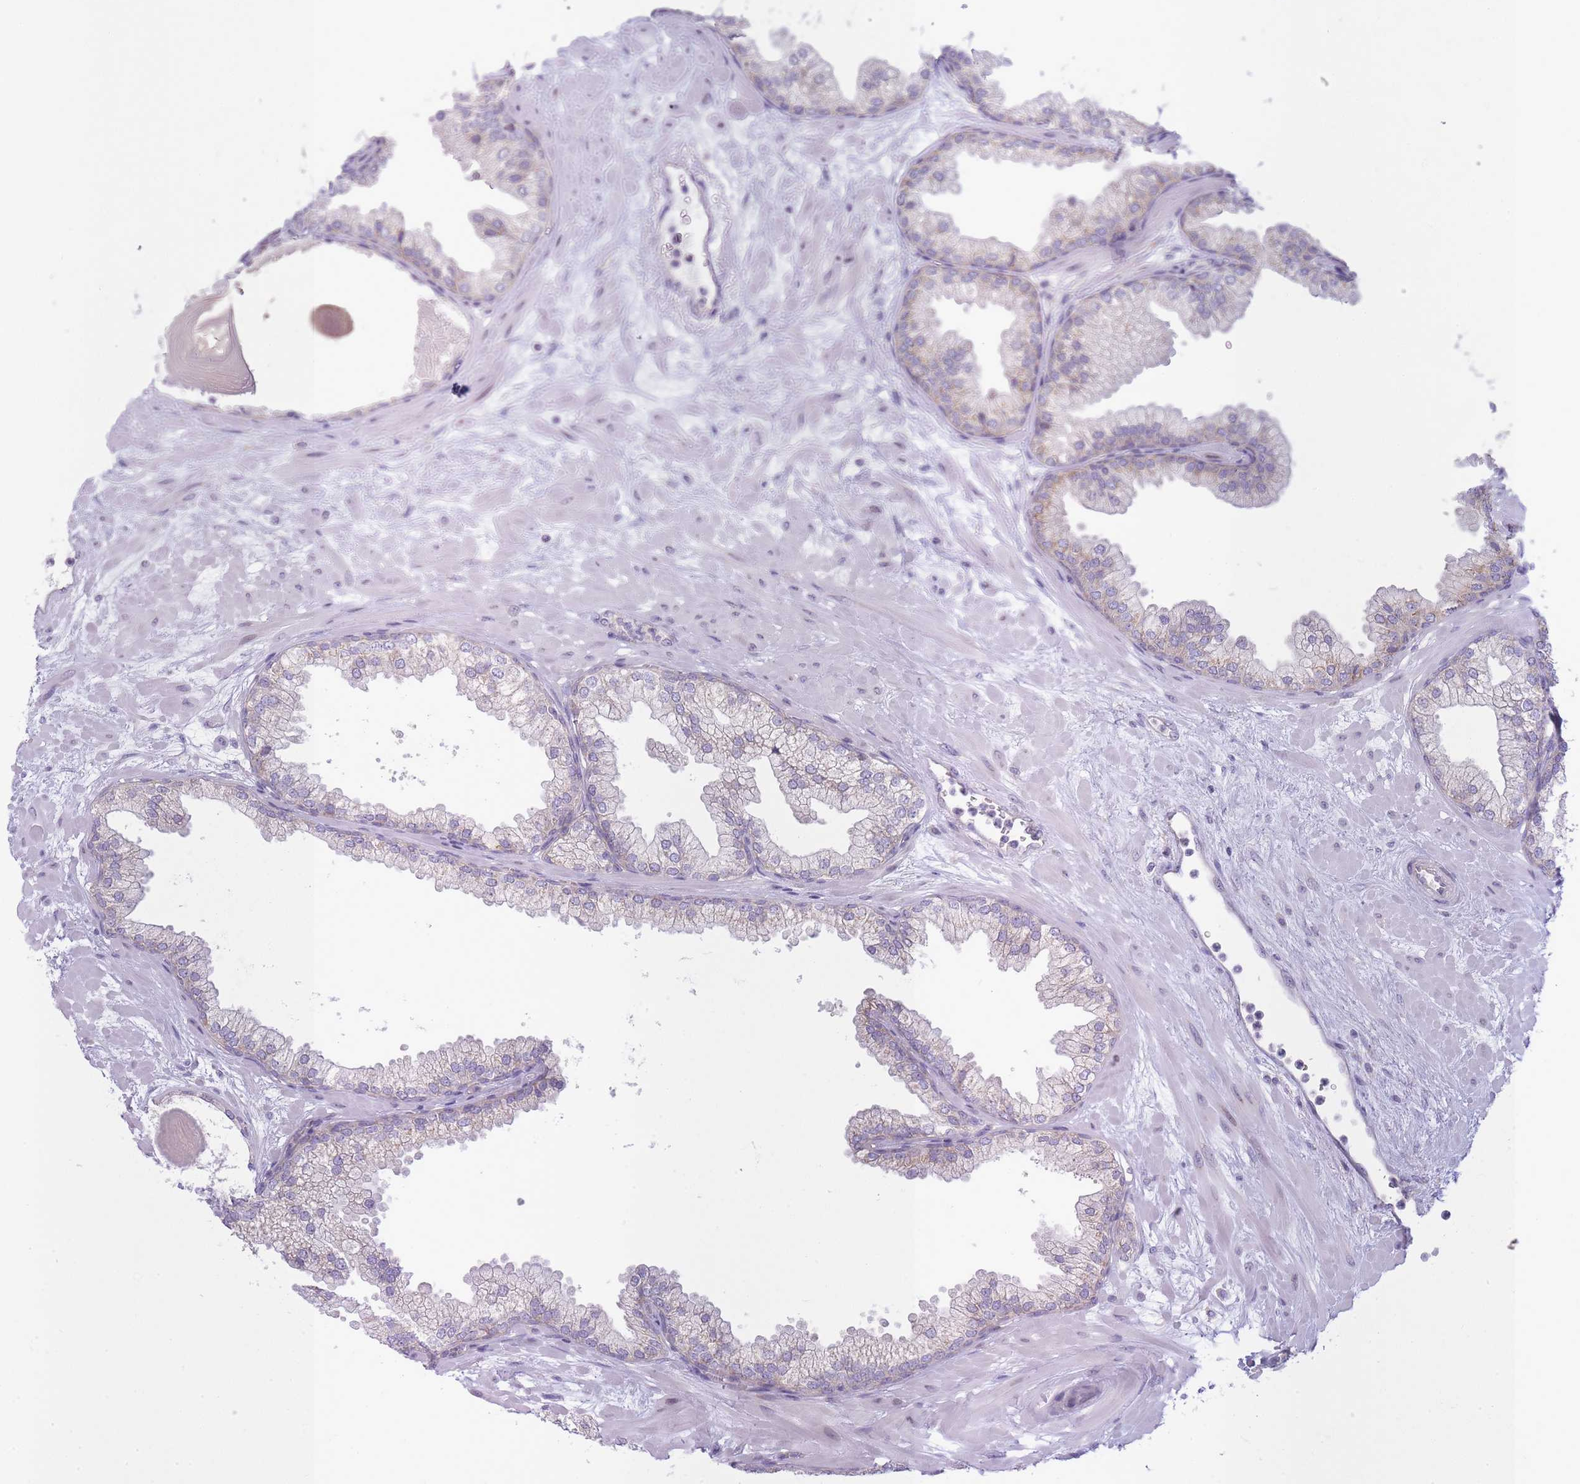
{"staining": {"intensity": "weak", "quantity": "25%-75%", "location": "cytoplasmic/membranous"}, "tissue": "prostate", "cell_type": "Glandular cells", "image_type": "normal", "snomed": [{"axis": "morphology", "description": "Normal tissue, NOS"}, {"axis": "topography", "description": "Prostate"}], "caption": "Prostate stained for a protein (brown) demonstrates weak cytoplasmic/membranous positive staining in approximately 25%-75% of glandular cells.", "gene": "OR5L1", "patient": {"sex": "male", "age": 61}}